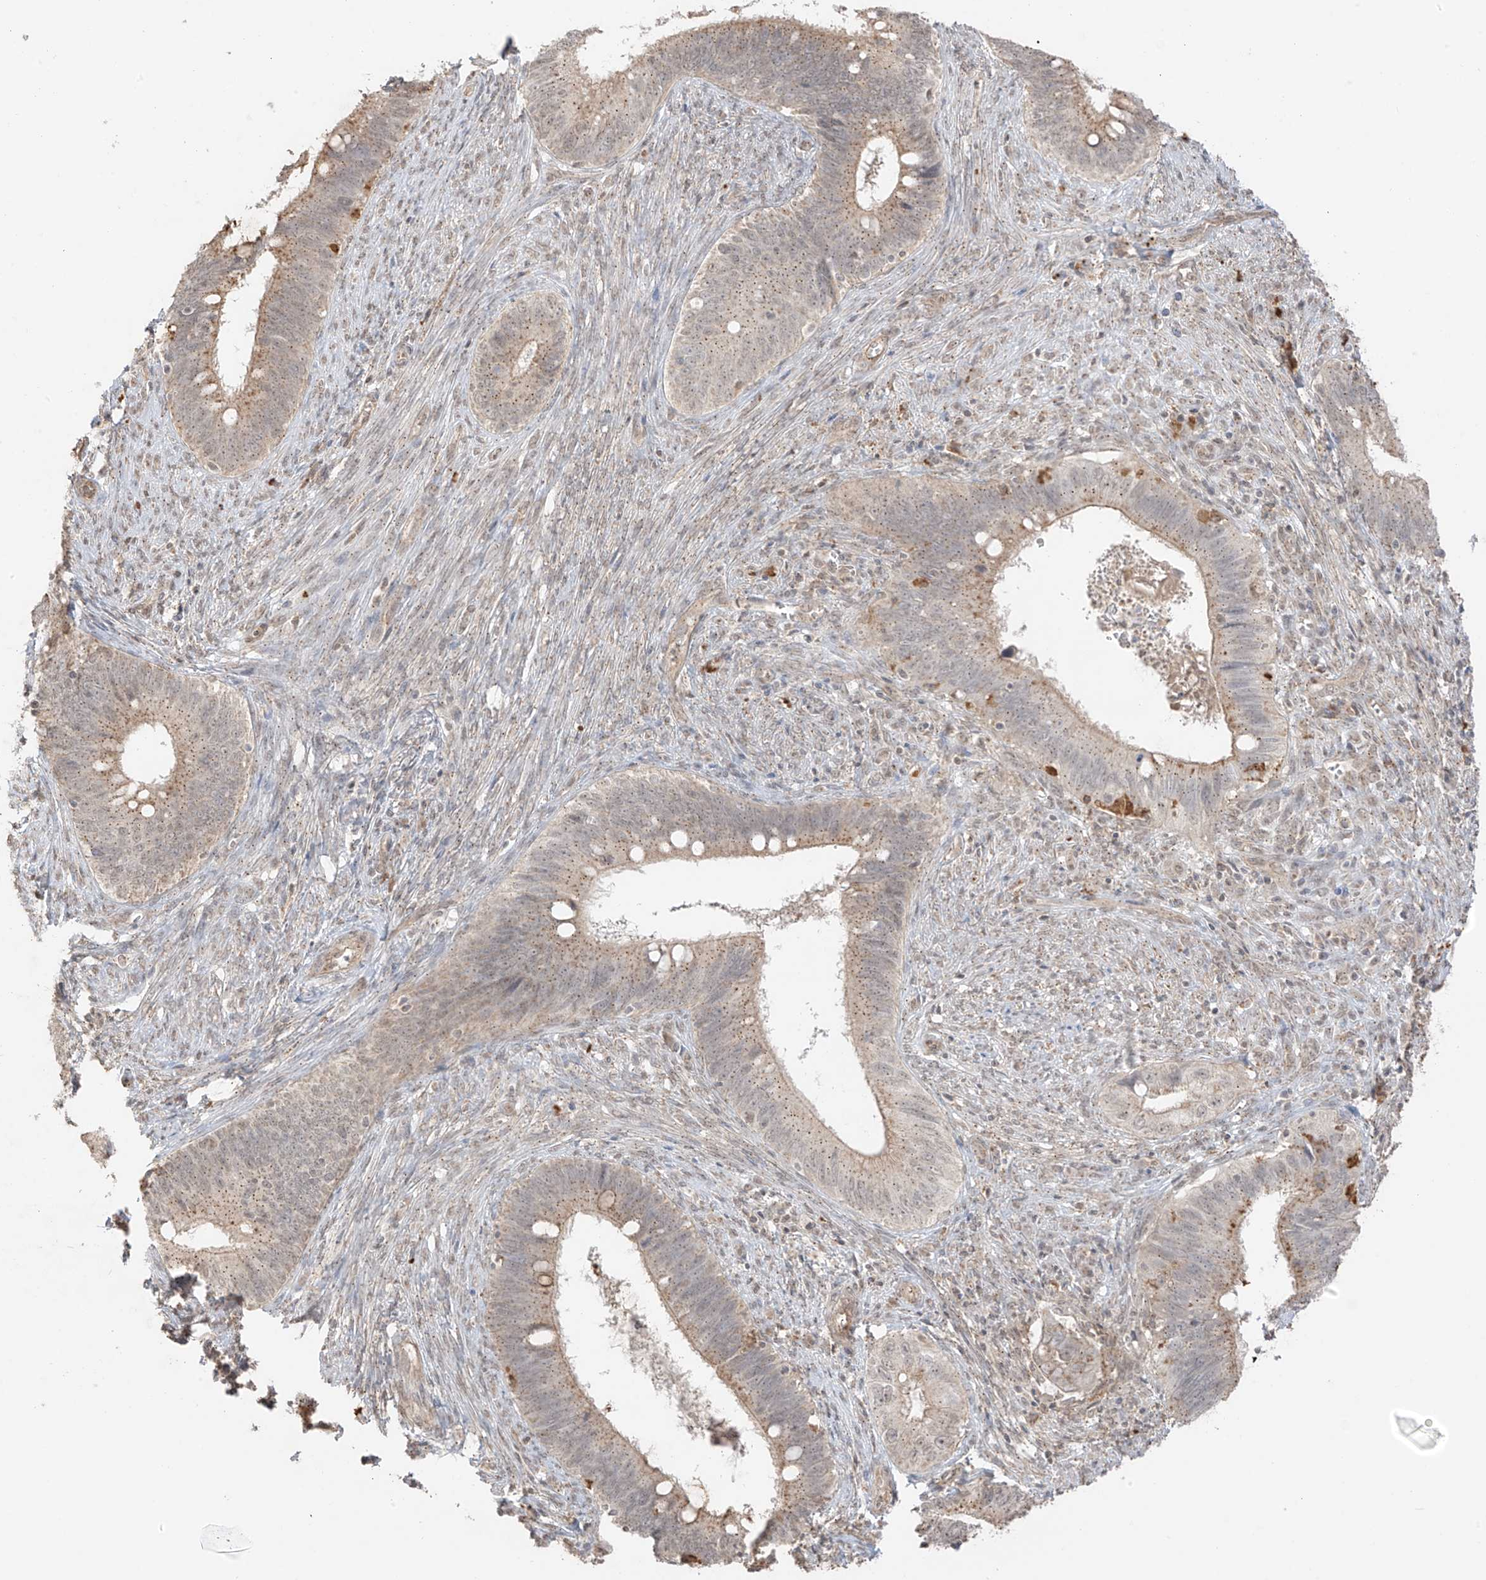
{"staining": {"intensity": "weak", "quantity": ">75%", "location": "cytoplasmic/membranous"}, "tissue": "cervical cancer", "cell_type": "Tumor cells", "image_type": "cancer", "snomed": [{"axis": "morphology", "description": "Adenocarcinoma, NOS"}, {"axis": "topography", "description": "Cervix"}], "caption": "Tumor cells reveal low levels of weak cytoplasmic/membranous expression in approximately >75% of cells in human cervical cancer (adenocarcinoma). (DAB (3,3'-diaminobenzidine) = brown stain, brightfield microscopy at high magnification).", "gene": "N4BP3", "patient": {"sex": "female", "age": 42}}